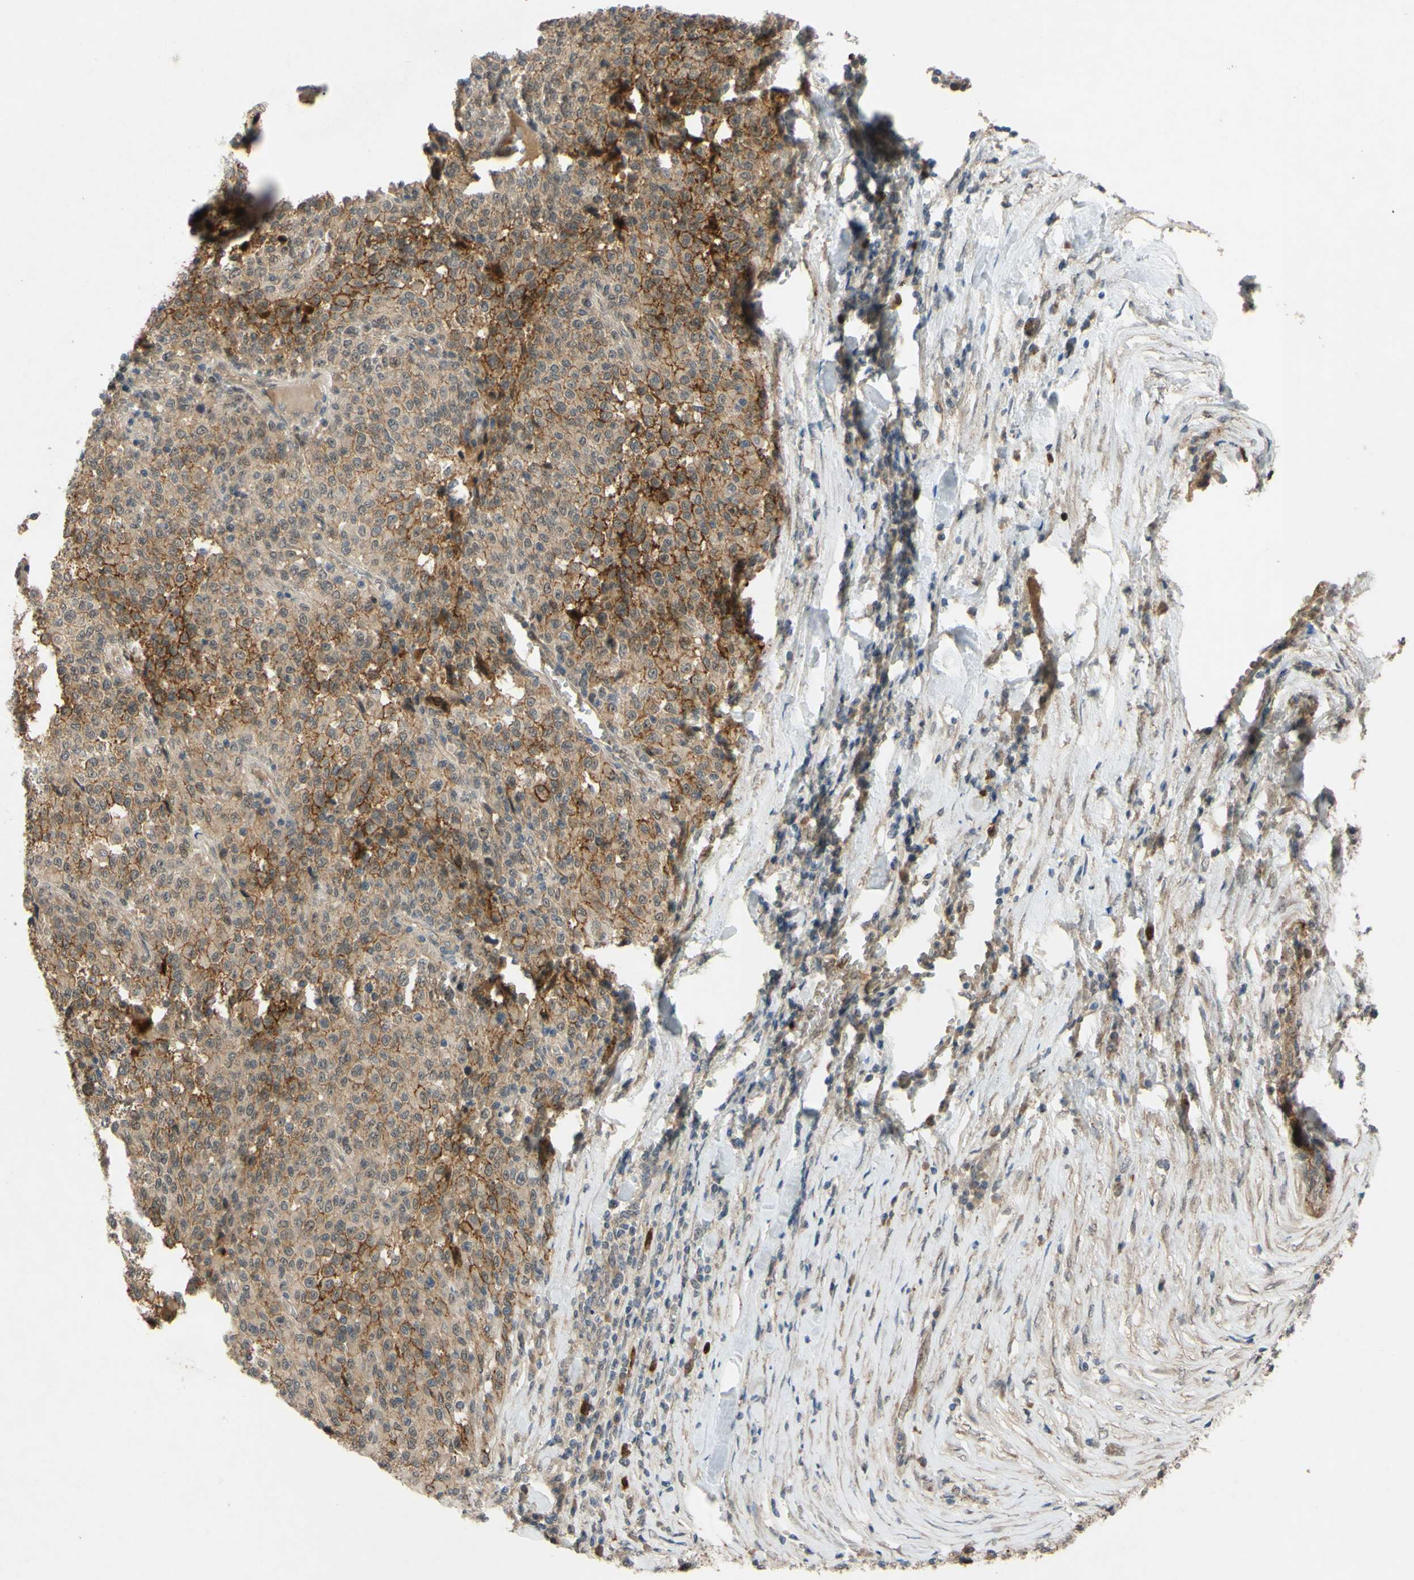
{"staining": {"intensity": "moderate", "quantity": ">75%", "location": "cytoplasmic/membranous"}, "tissue": "melanoma", "cell_type": "Tumor cells", "image_type": "cancer", "snomed": [{"axis": "morphology", "description": "Malignant melanoma, Metastatic site"}, {"axis": "topography", "description": "Pancreas"}], "caption": "Approximately >75% of tumor cells in human malignant melanoma (metastatic site) show moderate cytoplasmic/membranous protein positivity as visualized by brown immunohistochemical staining.", "gene": "ALK", "patient": {"sex": "female", "age": 30}}